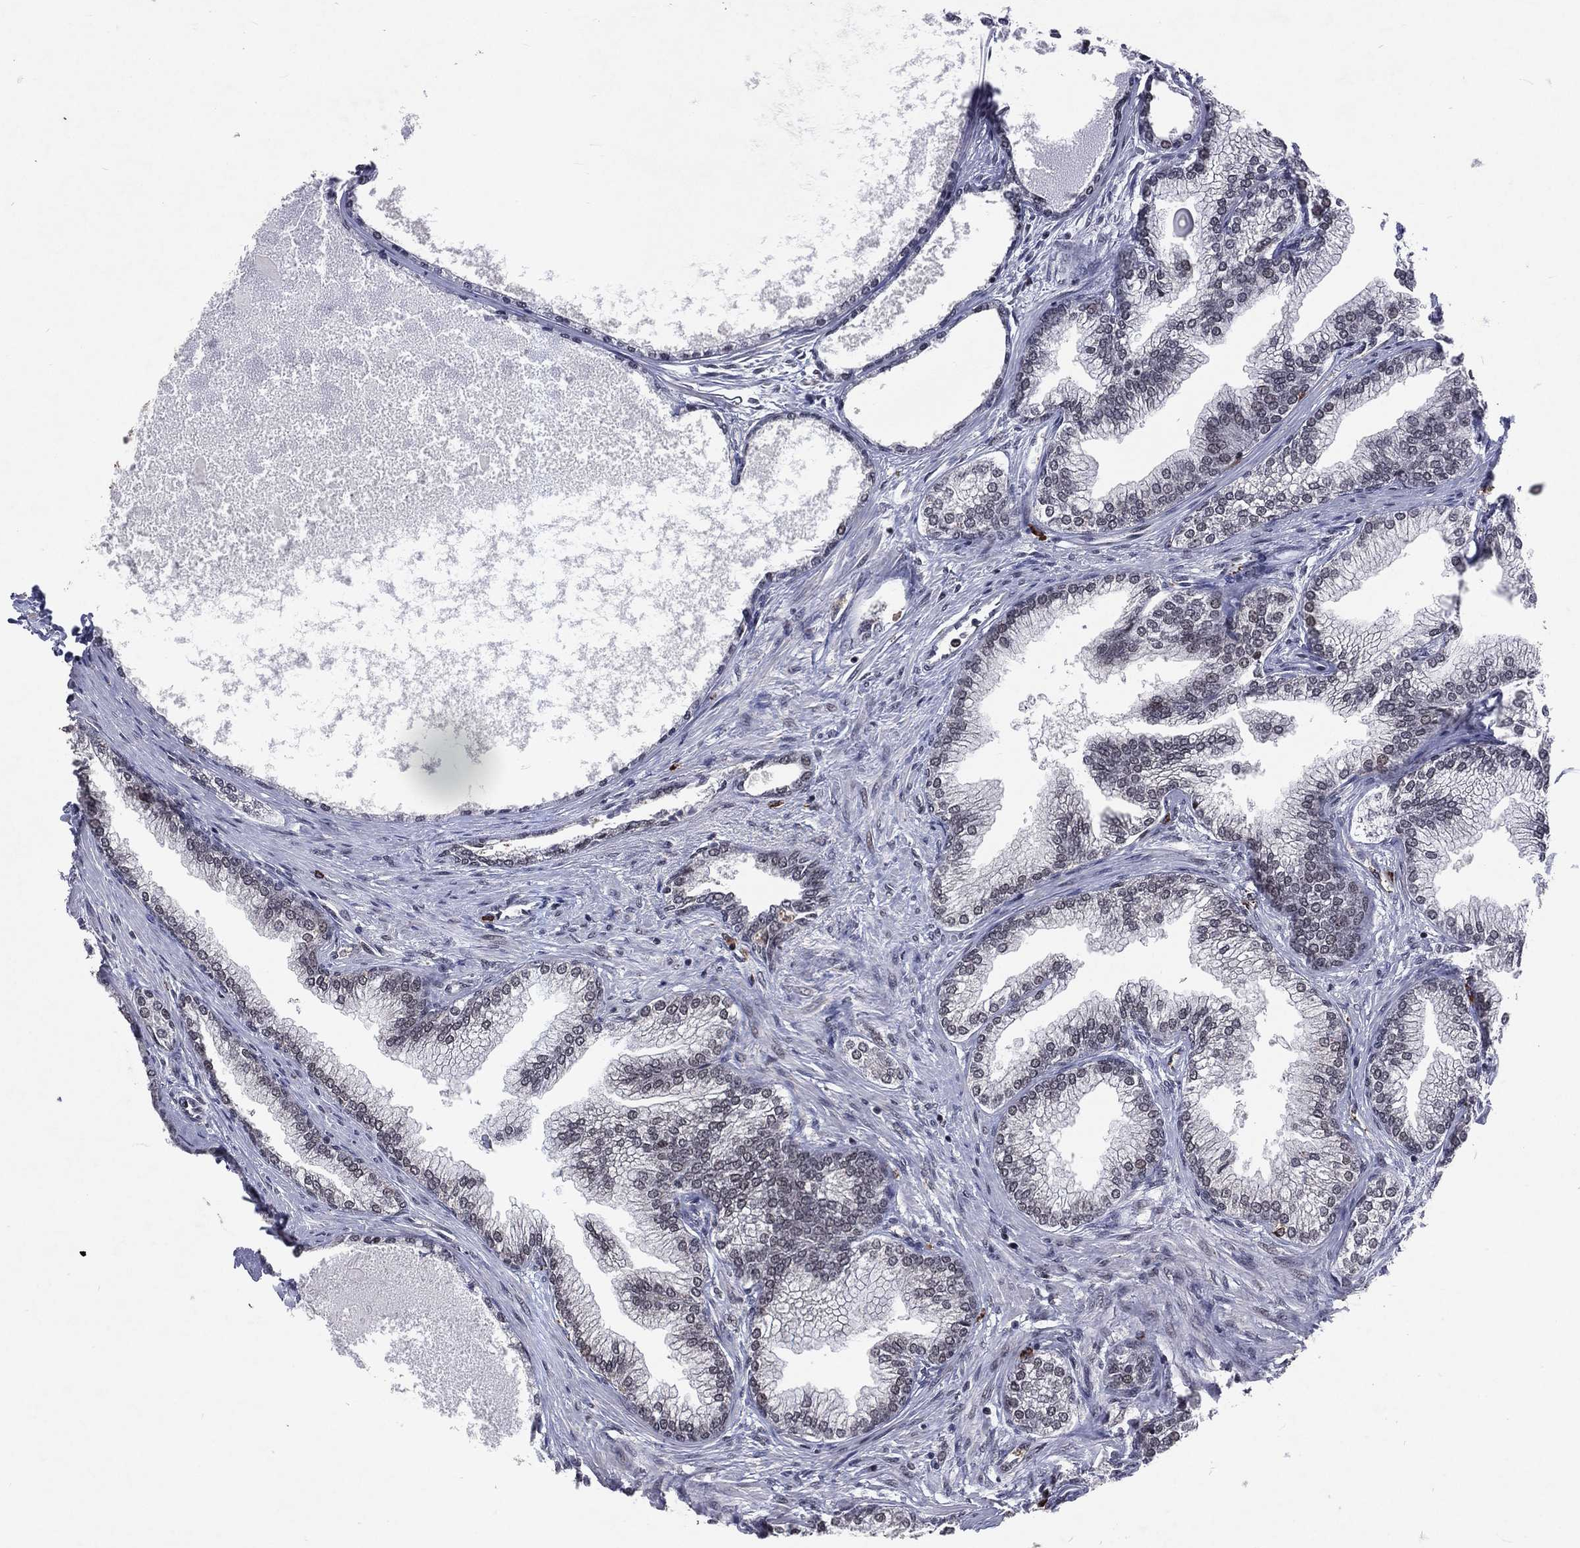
{"staining": {"intensity": "moderate", "quantity": "25%-75%", "location": "cytoplasmic/membranous,nuclear"}, "tissue": "prostate", "cell_type": "Glandular cells", "image_type": "normal", "snomed": [{"axis": "morphology", "description": "Normal tissue, NOS"}, {"axis": "topography", "description": "Prostate"}], "caption": "Prostate was stained to show a protein in brown. There is medium levels of moderate cytoplasmic/membranous,nuclear positivity in about 25%-75% of glandular cells.", "gene": "DMAP1", "patient": {"sex": "male", "age": 72}}